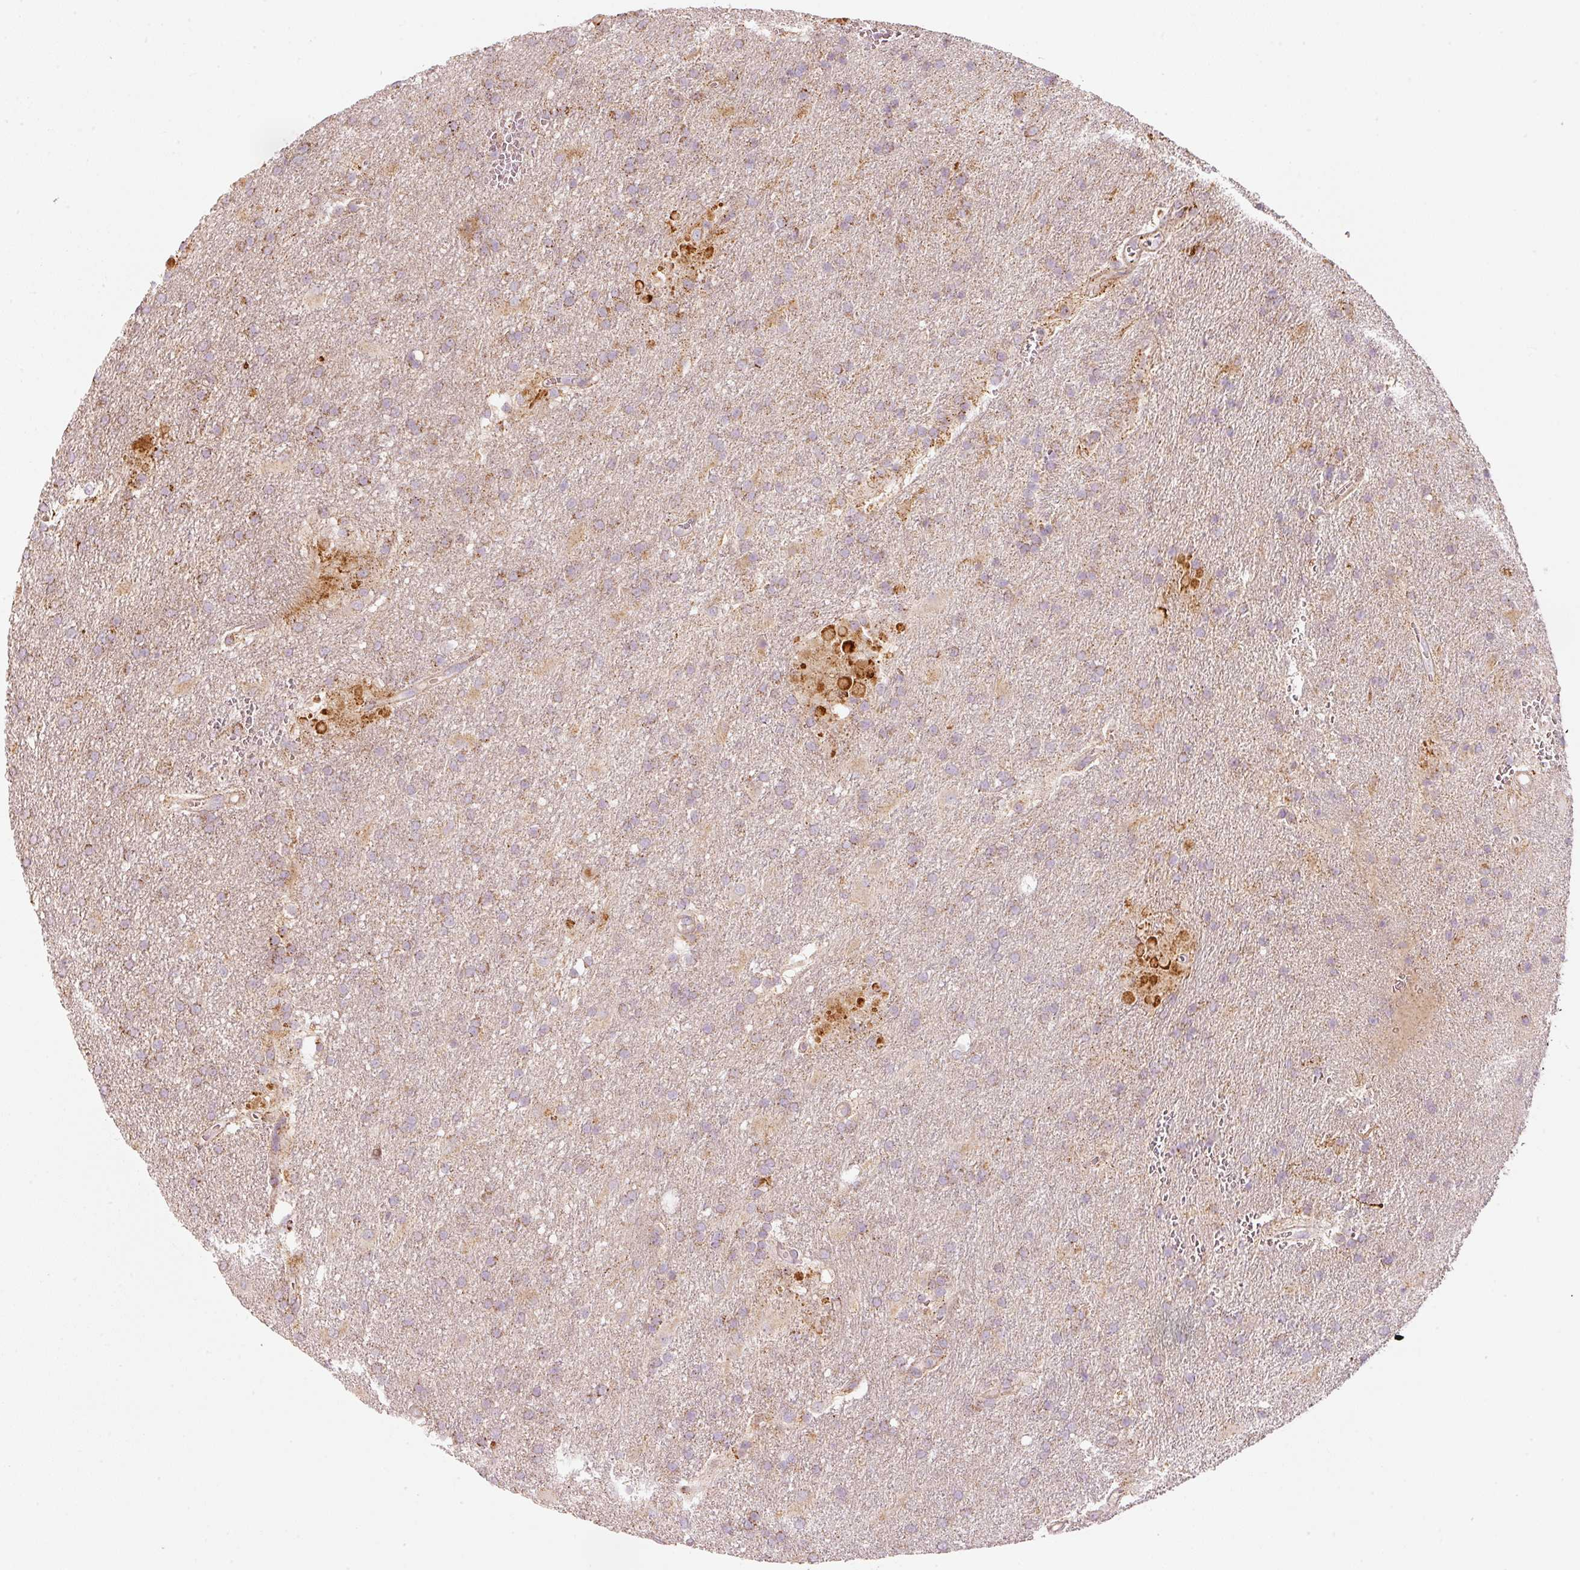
{"staining": {"intensity": "moderate", "quantity": "25%-75%", "location": "cytoplasmic/membranous"}, "tissue": "glioma", "cell_type": "Tumor cells", "image_type": "cancer", "snomed": [{"axis": "morphology", "description": "Glioma, malignant, Low grade"}, {"axis": "topography", "description": "Brain"}], "caption": "Glioma stained with a protein marker demonstrates moderate staining in tumor cells.", "gene": "C17orf98", "patient": {"sex": "male", "age": 66}}